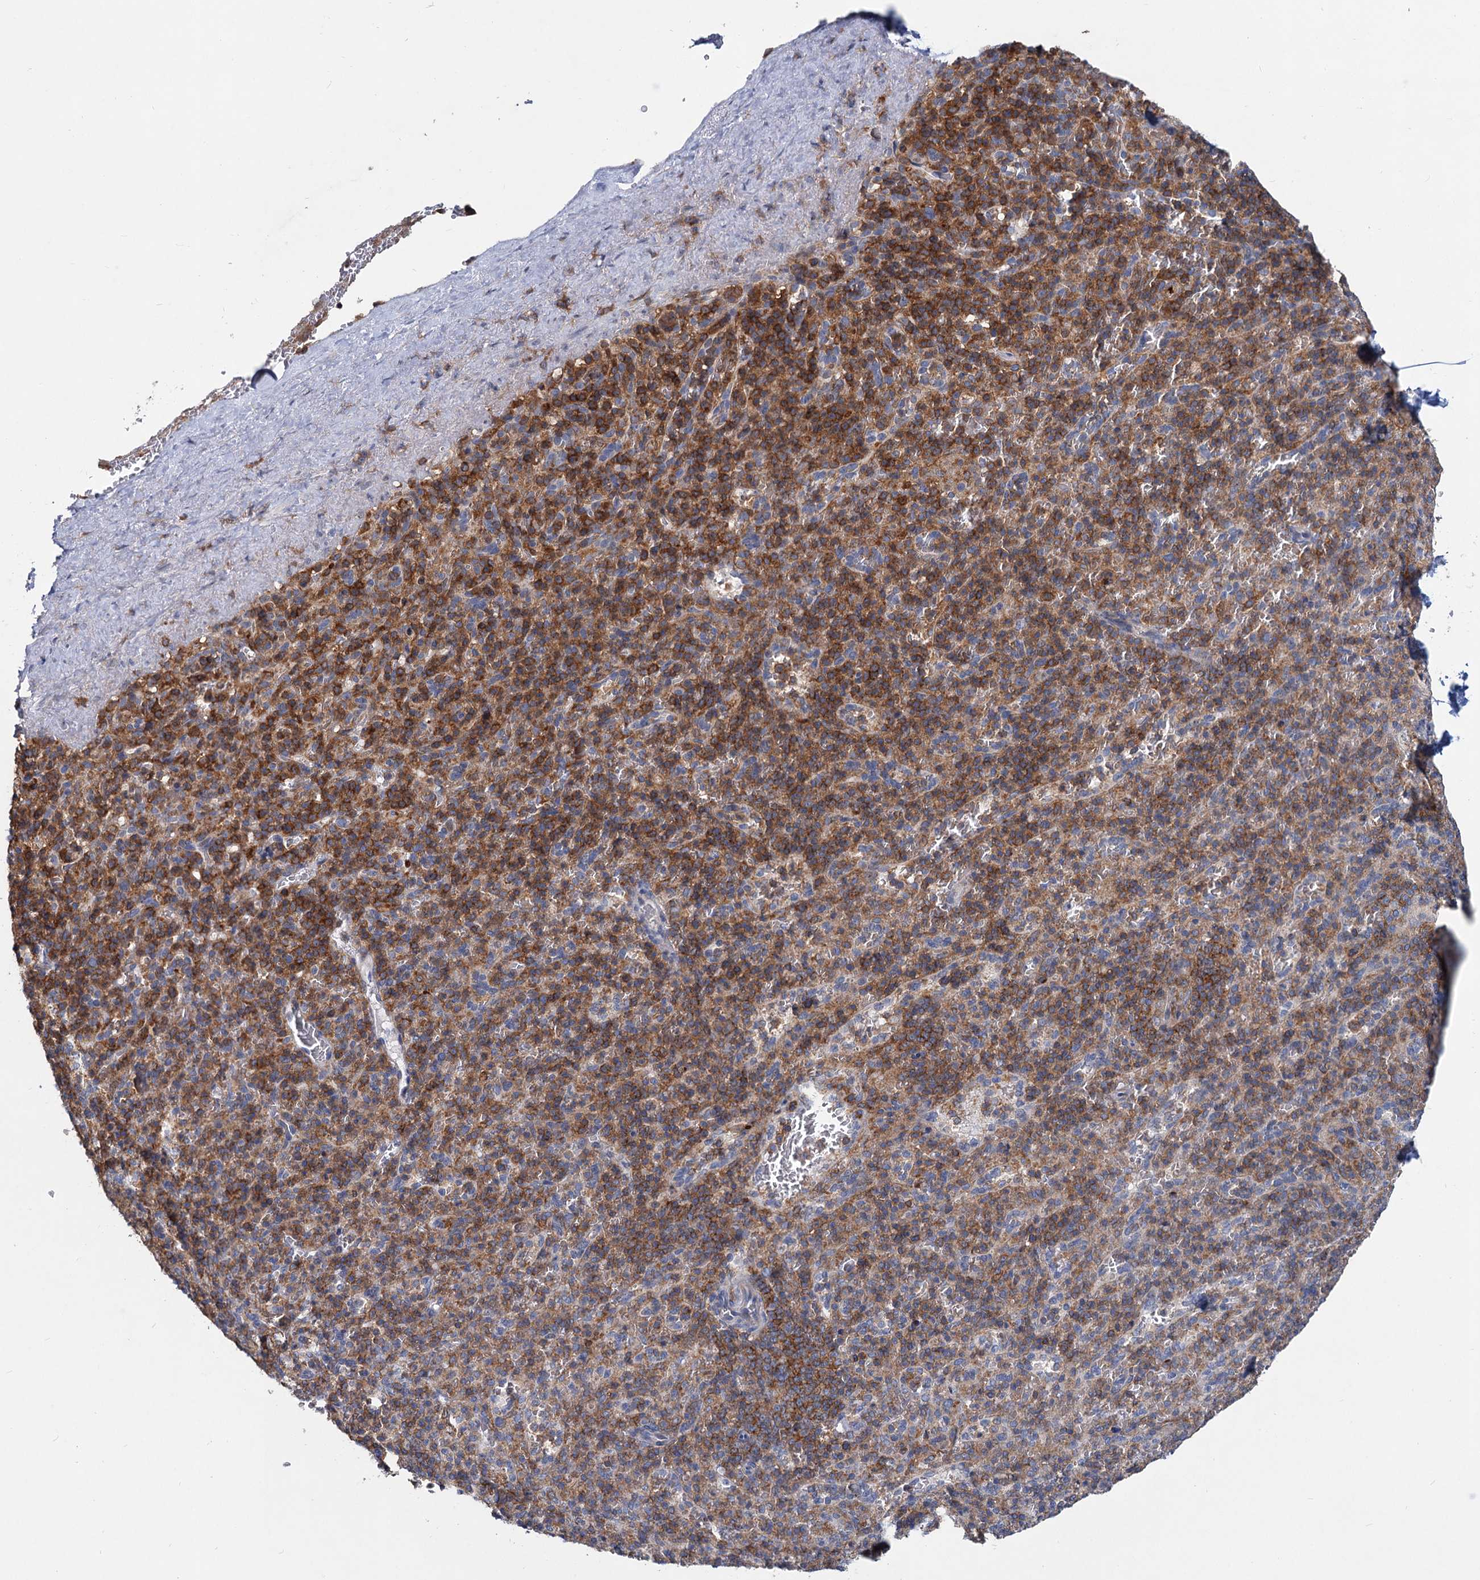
{"staining": {"intensity": "strong", "quantity": "25%-75%", "location": "cytoplasmic/membranous"}, "tissue": "spleen", "cell_type": "Cells in red pulp", "image_type": "normal", "snomed": [{"axis": "morphology", "description": "Normal tissue, NOS"}, {"axis": "topography", "description": "Spleen"}], "caption": "Immunohistochemical staining of unremarkable human spleen shows strong cytoplasmic/membranous protein expression in about 25%-75% of cells in red pulp.", "gene": "LRCH4", "patient": {"sex": "male", "age": 82}}